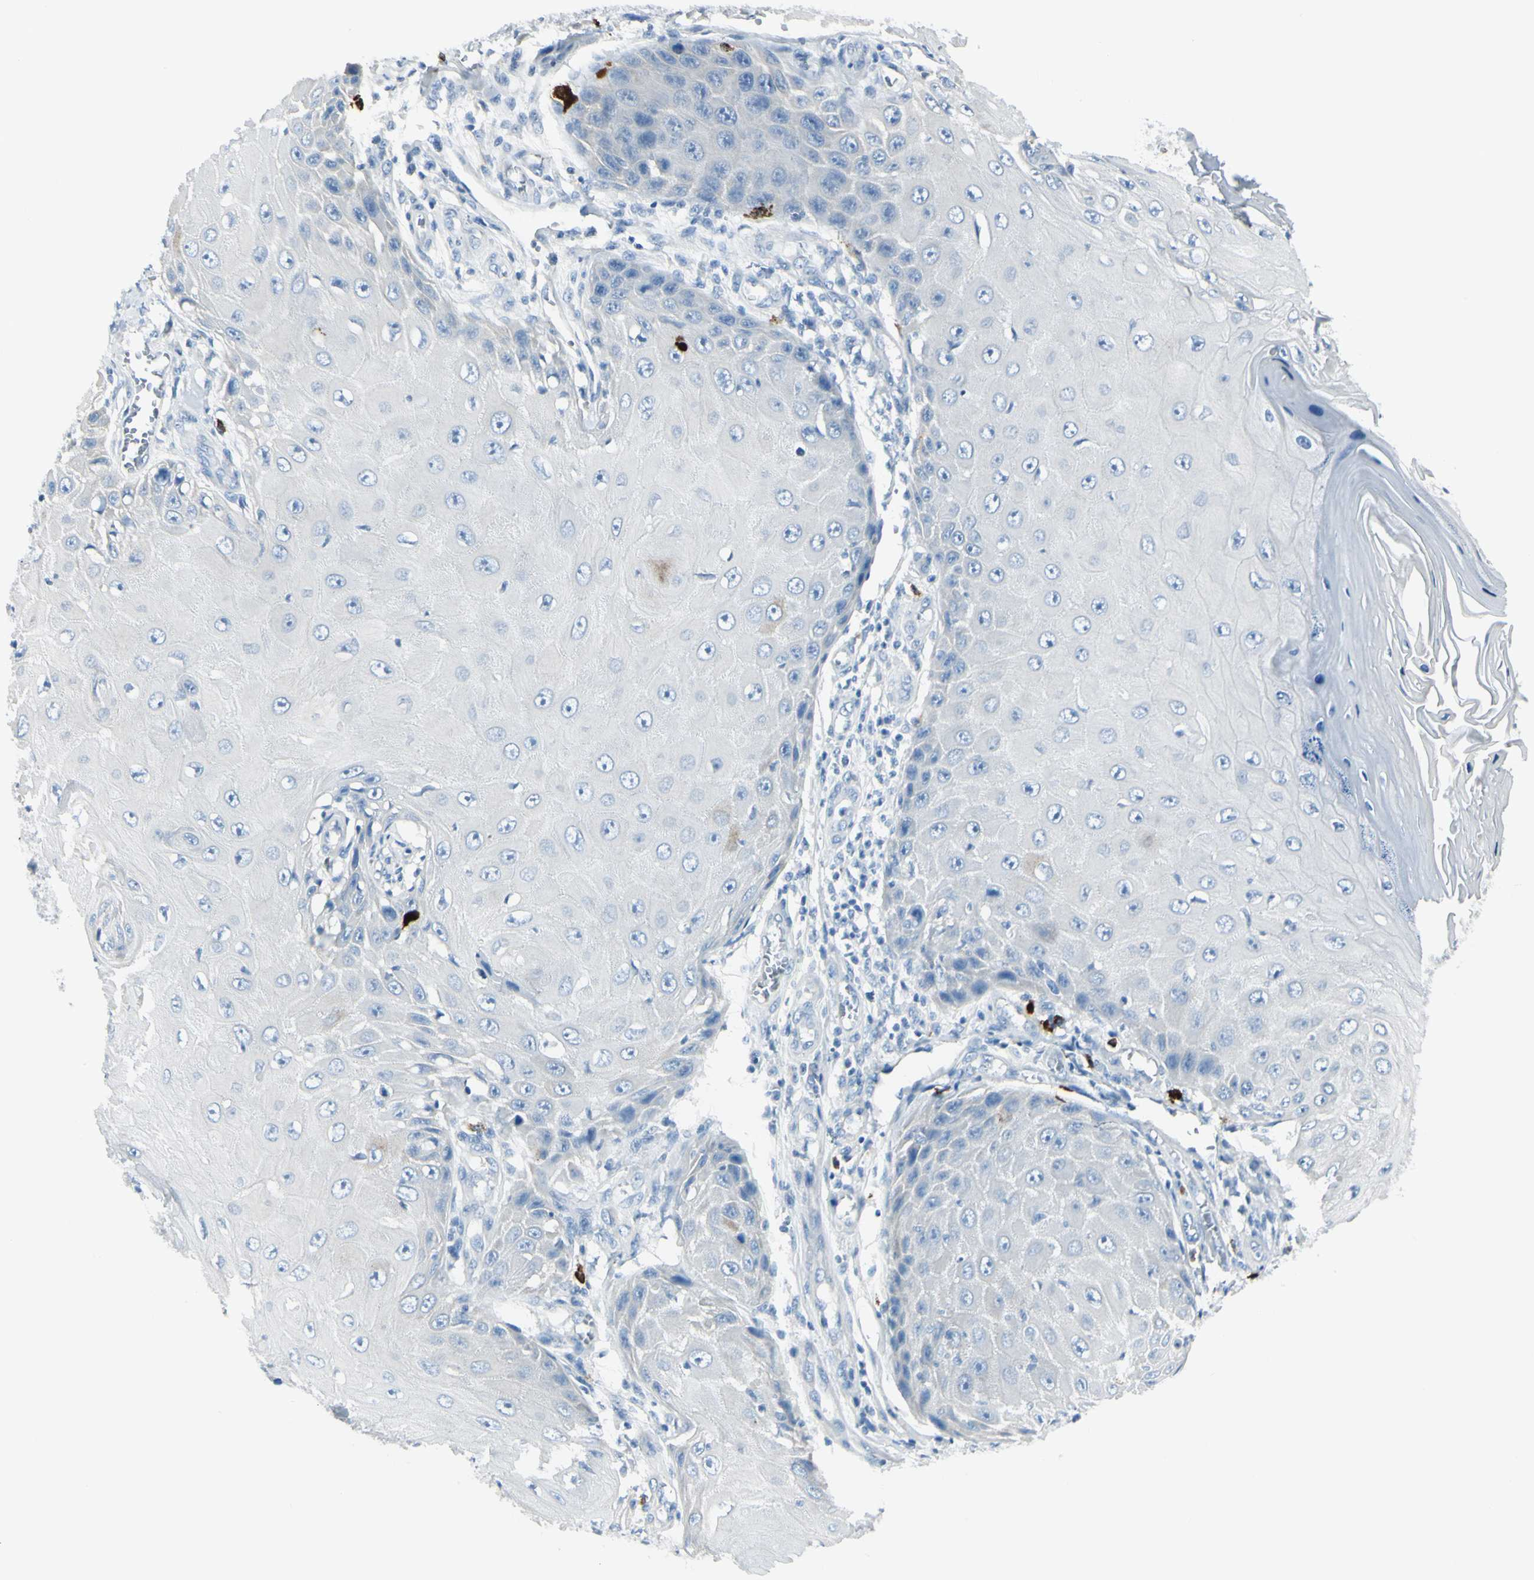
{"staining": {"intensity": "negative", "quantity": "none", "location": "none"}, "tissue": "skin cancer", "cell_type": "Tumor cells", "image_type": "cancer", "snomed": [{"axis": "morphology", "description": "Squamous cell carcinoma, NOS"}, {"axis": "topography", "description": "Skin"}], "caption": "There is no significant positivity in tumor cells of skin cancer.", "gene": "DLG4", "patient": {"sex": "female", "age": 73}}